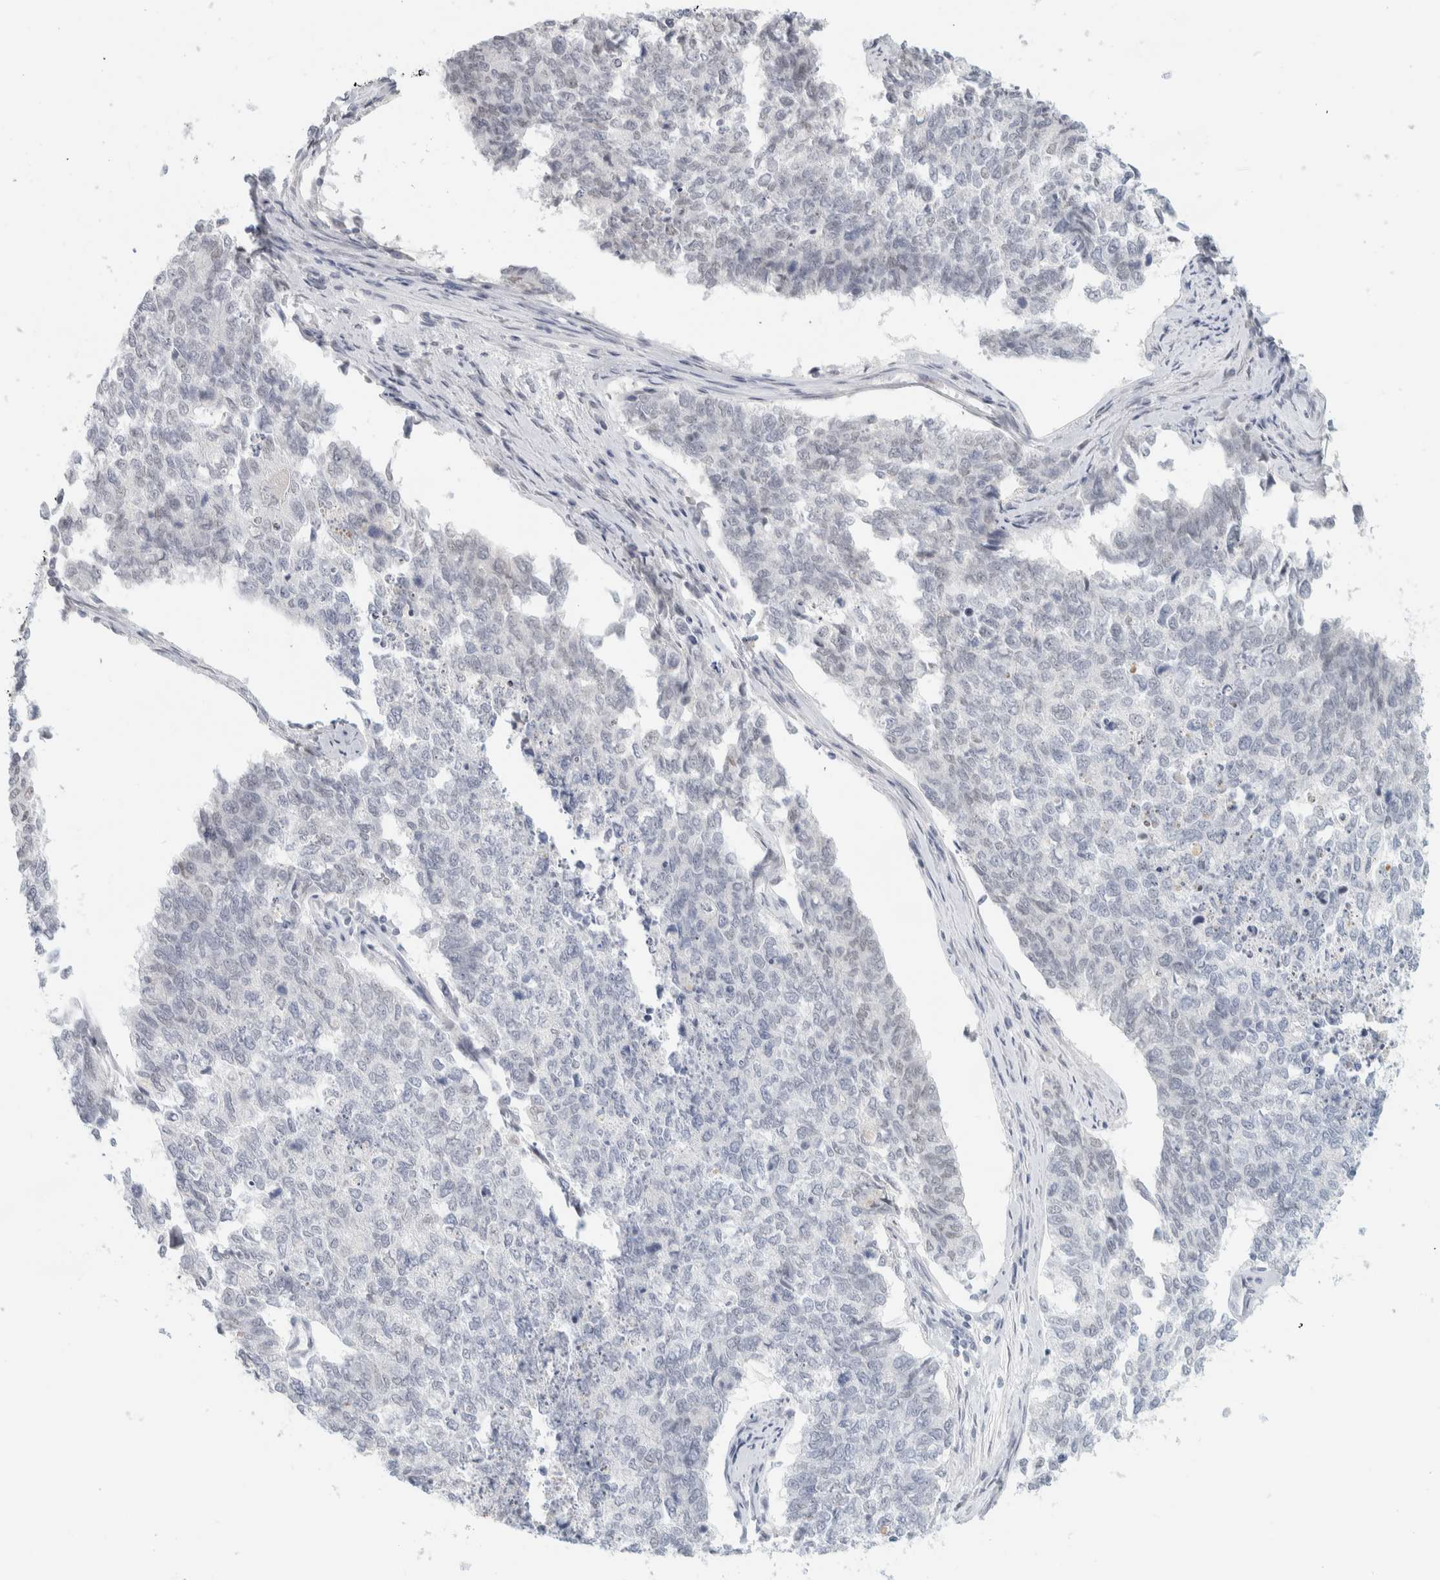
{"staining": {"intensity": "negative", "quantity": "none", "location": "none"}, "tissue": "cervical cancer", "cell_type": "Tumor cells", "image_type": "cancer", "snomed": [{"axis": "morphology", "description": "Squamous cell carcinoma, NOS"}, {"axis": "topography", "description": "Cervix"}], "caption": "The photomicrograph demonstrates no significant staining in tumor cells of squamous cell carcinoma (cervical). (Immunohistochemistry, brightfield microscopy, high magnification).", "gene": "CDH17", "patient": {"sex": "female", "age": 63}}